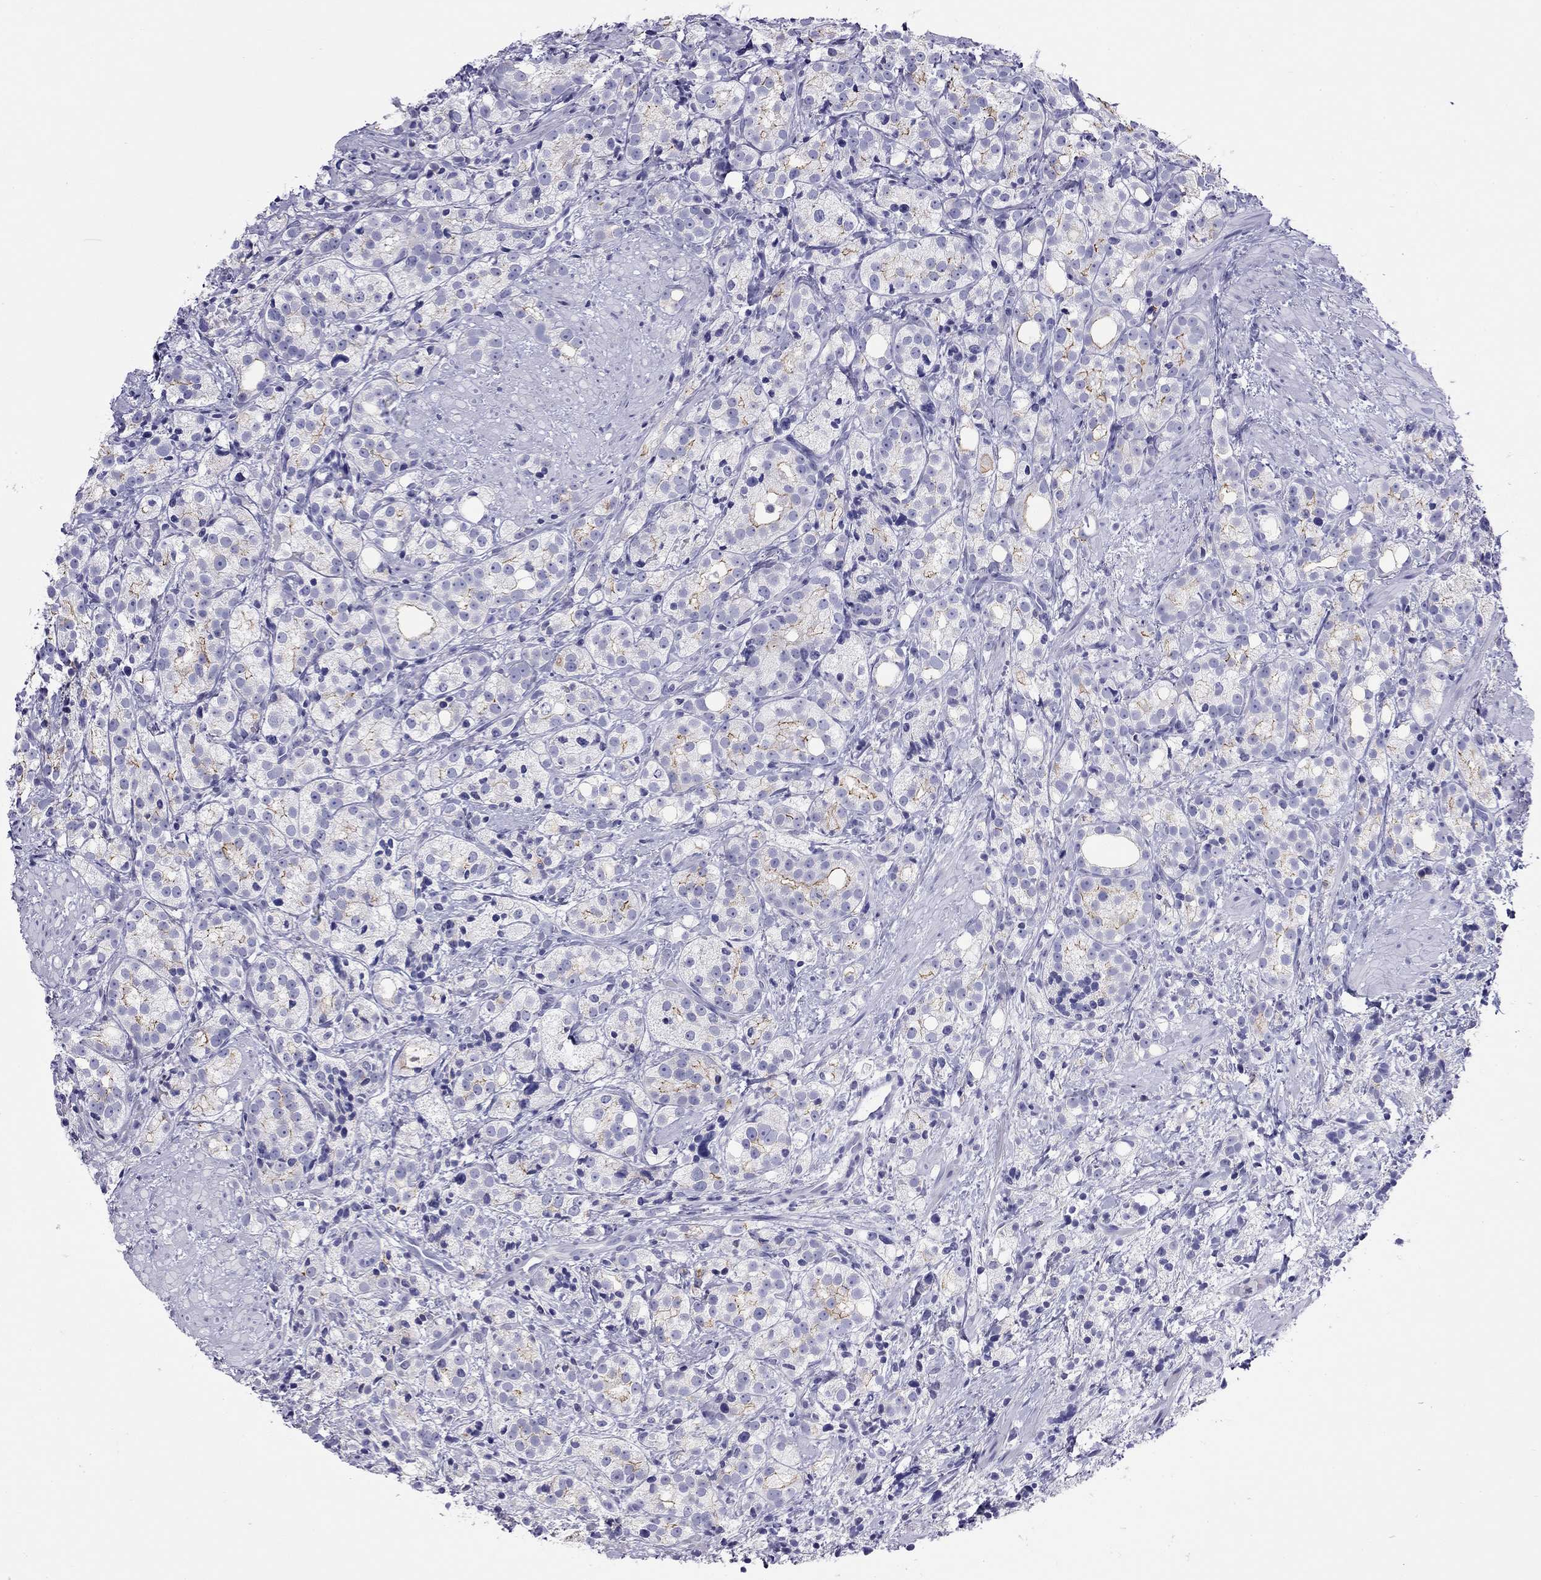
{"staining": {"intensity": "moderate", "quantity": "<25%", "location": "cytoplasmic/membranous"}, "tissue": "prostate cancer", "cell_type": "Tumor cells", "image_type": "cancer", "snomed": [{"axis": "morphology", "description": "Adenocarcinoma, High grade"}, {"axis": "topography", "description": "Prostate"}], "caption": "Brown immunohistochemical staining in human high-grade adenocarcinoma (prostate) shows moderate cytoplasmic/membranous expression in approximately <25% of tumor cells.", "gene": "SLC46A2", "patient": {"sex": "male", "age": 53}}